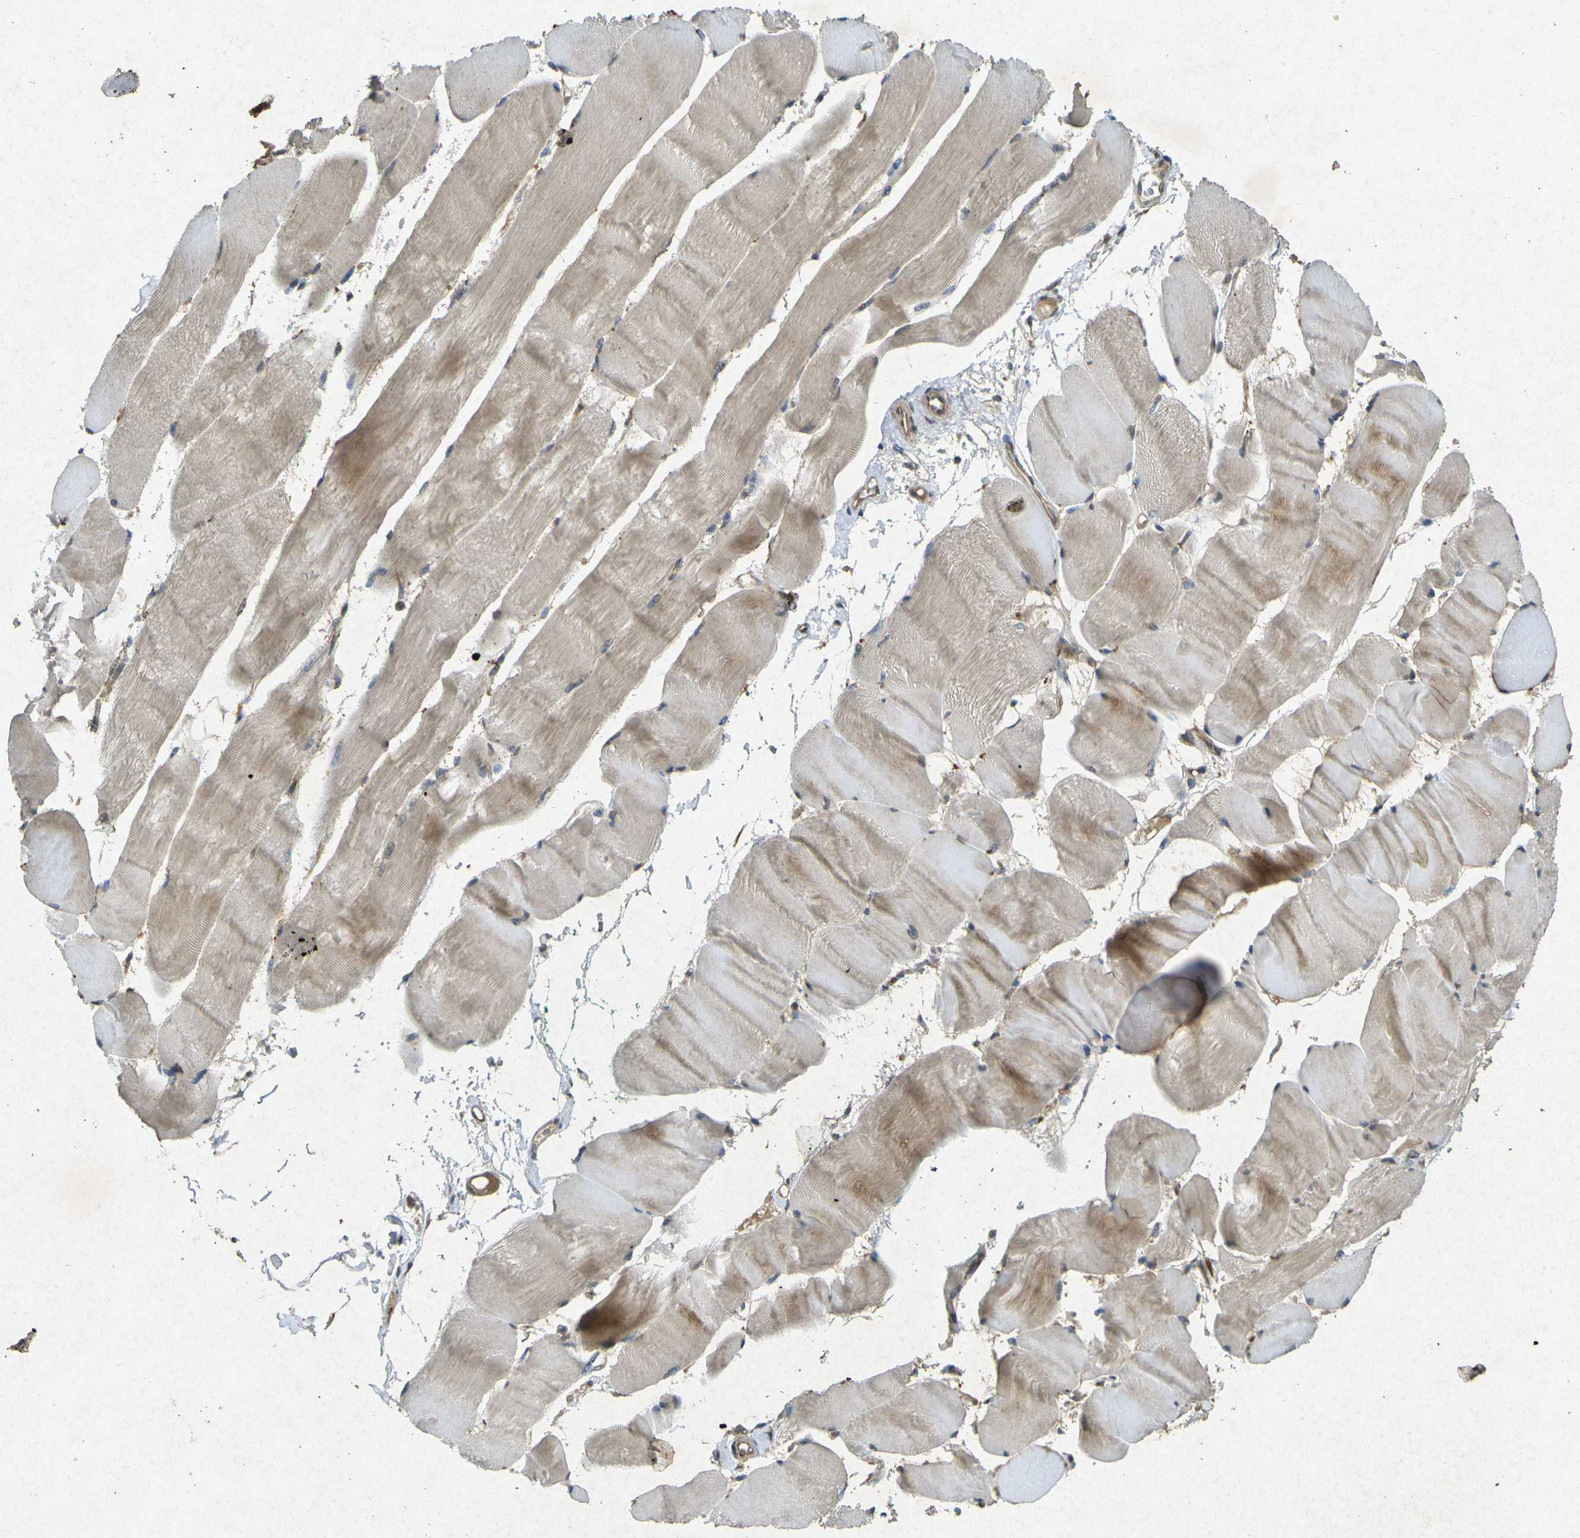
{"staining": {"intensity": "moderate", "quantity": "25%-75%", "location": "cytoplasmic/membranous"}, "tissue": "skeletal muscle", "cell_type": "Myocytes", "image_type": "normal", "snomed": [{"axis": "morphology", "description": "Normal tissue, NOS"}, {"axis": "morphology", "description": "Squamous cell carcinoma, NOS"}, {"axis": "topography", "description": "Skeletal muscle"}], "caption": "Immunohistochemical staining of normal skeletal muscle demonstrates 25%-75% levels of moderate cytoplasmic/membranous protein positivity in approximately 25%-75% of myocytes.", "gene": "RGMA", "patient": {"sex": "male", "age": 51}}